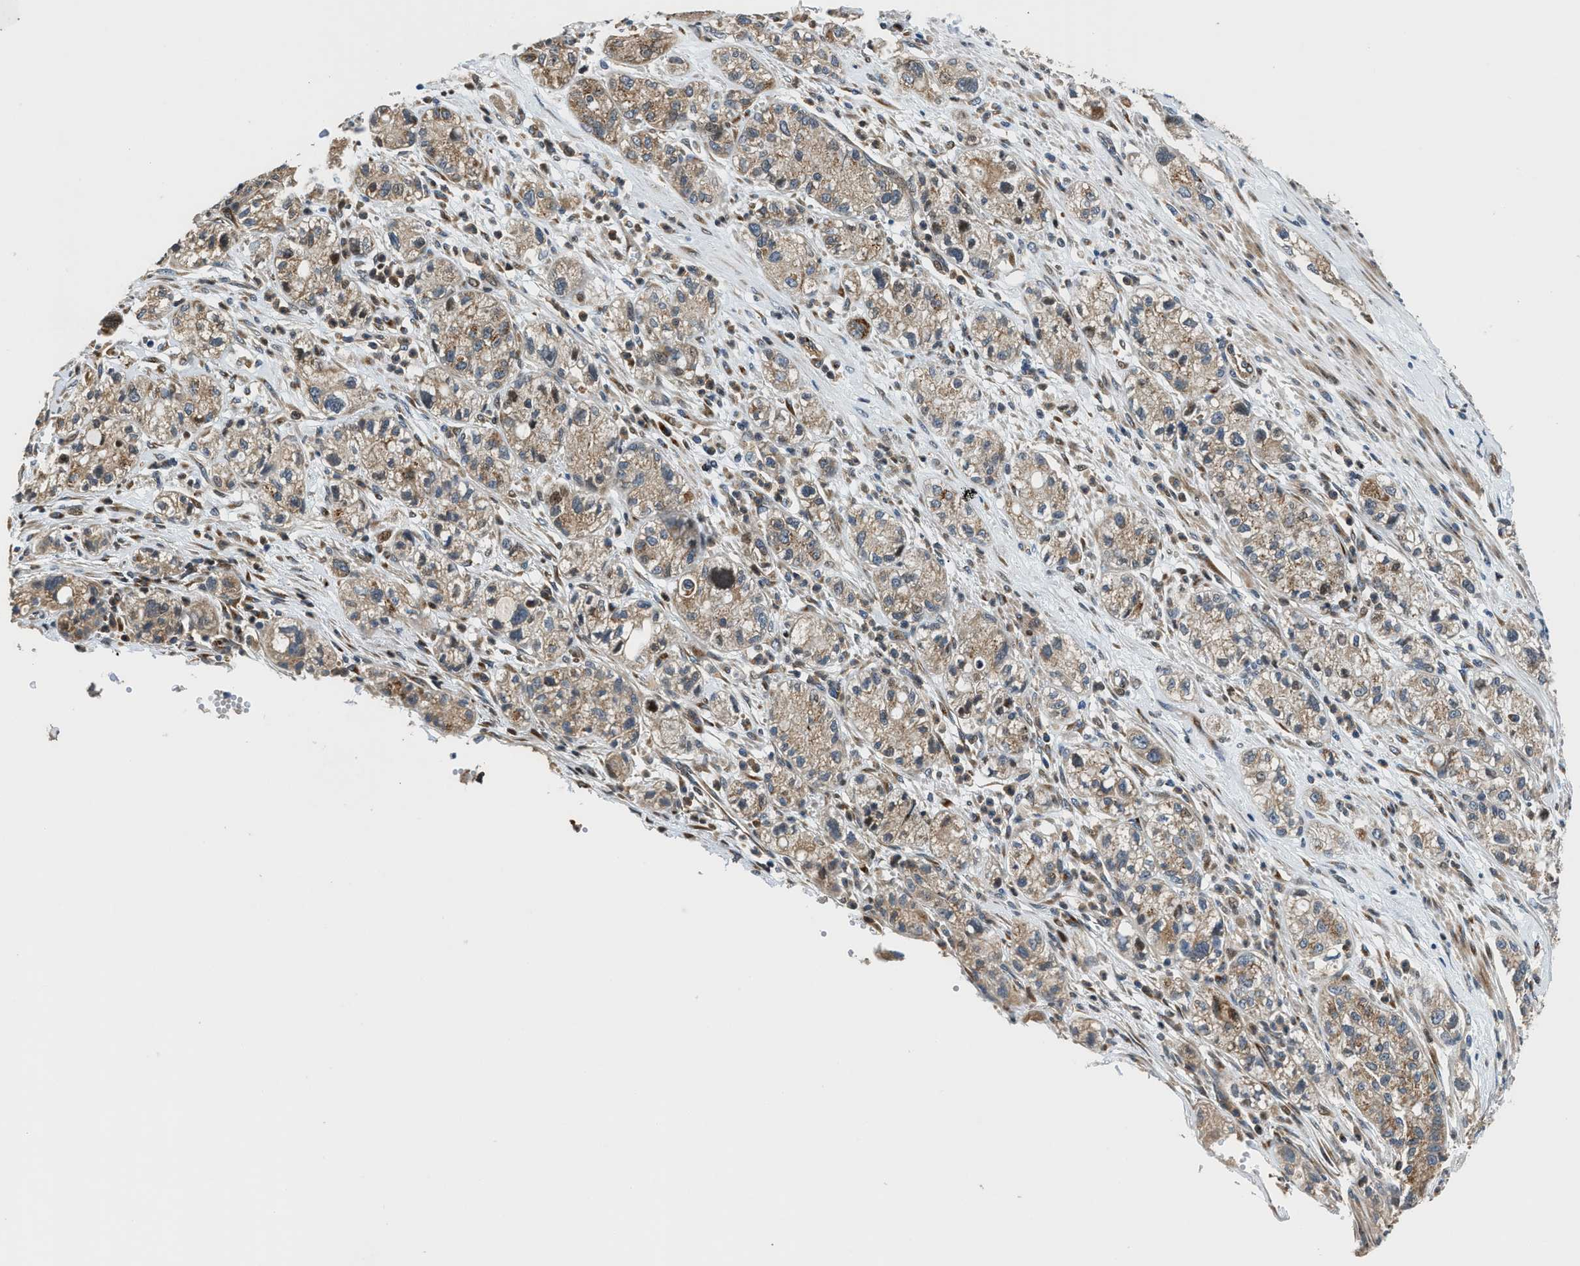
{"staining": {"intensity": "weak", "quantity": ">75%", "location": "cytoplasmic/membranous"}, "tissue": "pancreatic cancer", "cell_type": "Tumor cells", "image_type": "cancer", "snomed": [{"axis": "morphology", "description": "Adenocarcinoma, NOS"}, {"axis": "topography", "description": "Pancreas"}], "caption": "Weak cytoplasmic/membranous expression is seen in approximately >75% of tumor cells in adenocarcinoma (pancreatic).", "gene": "FUT8", "patient": {"sex": "female", "age": 78}}